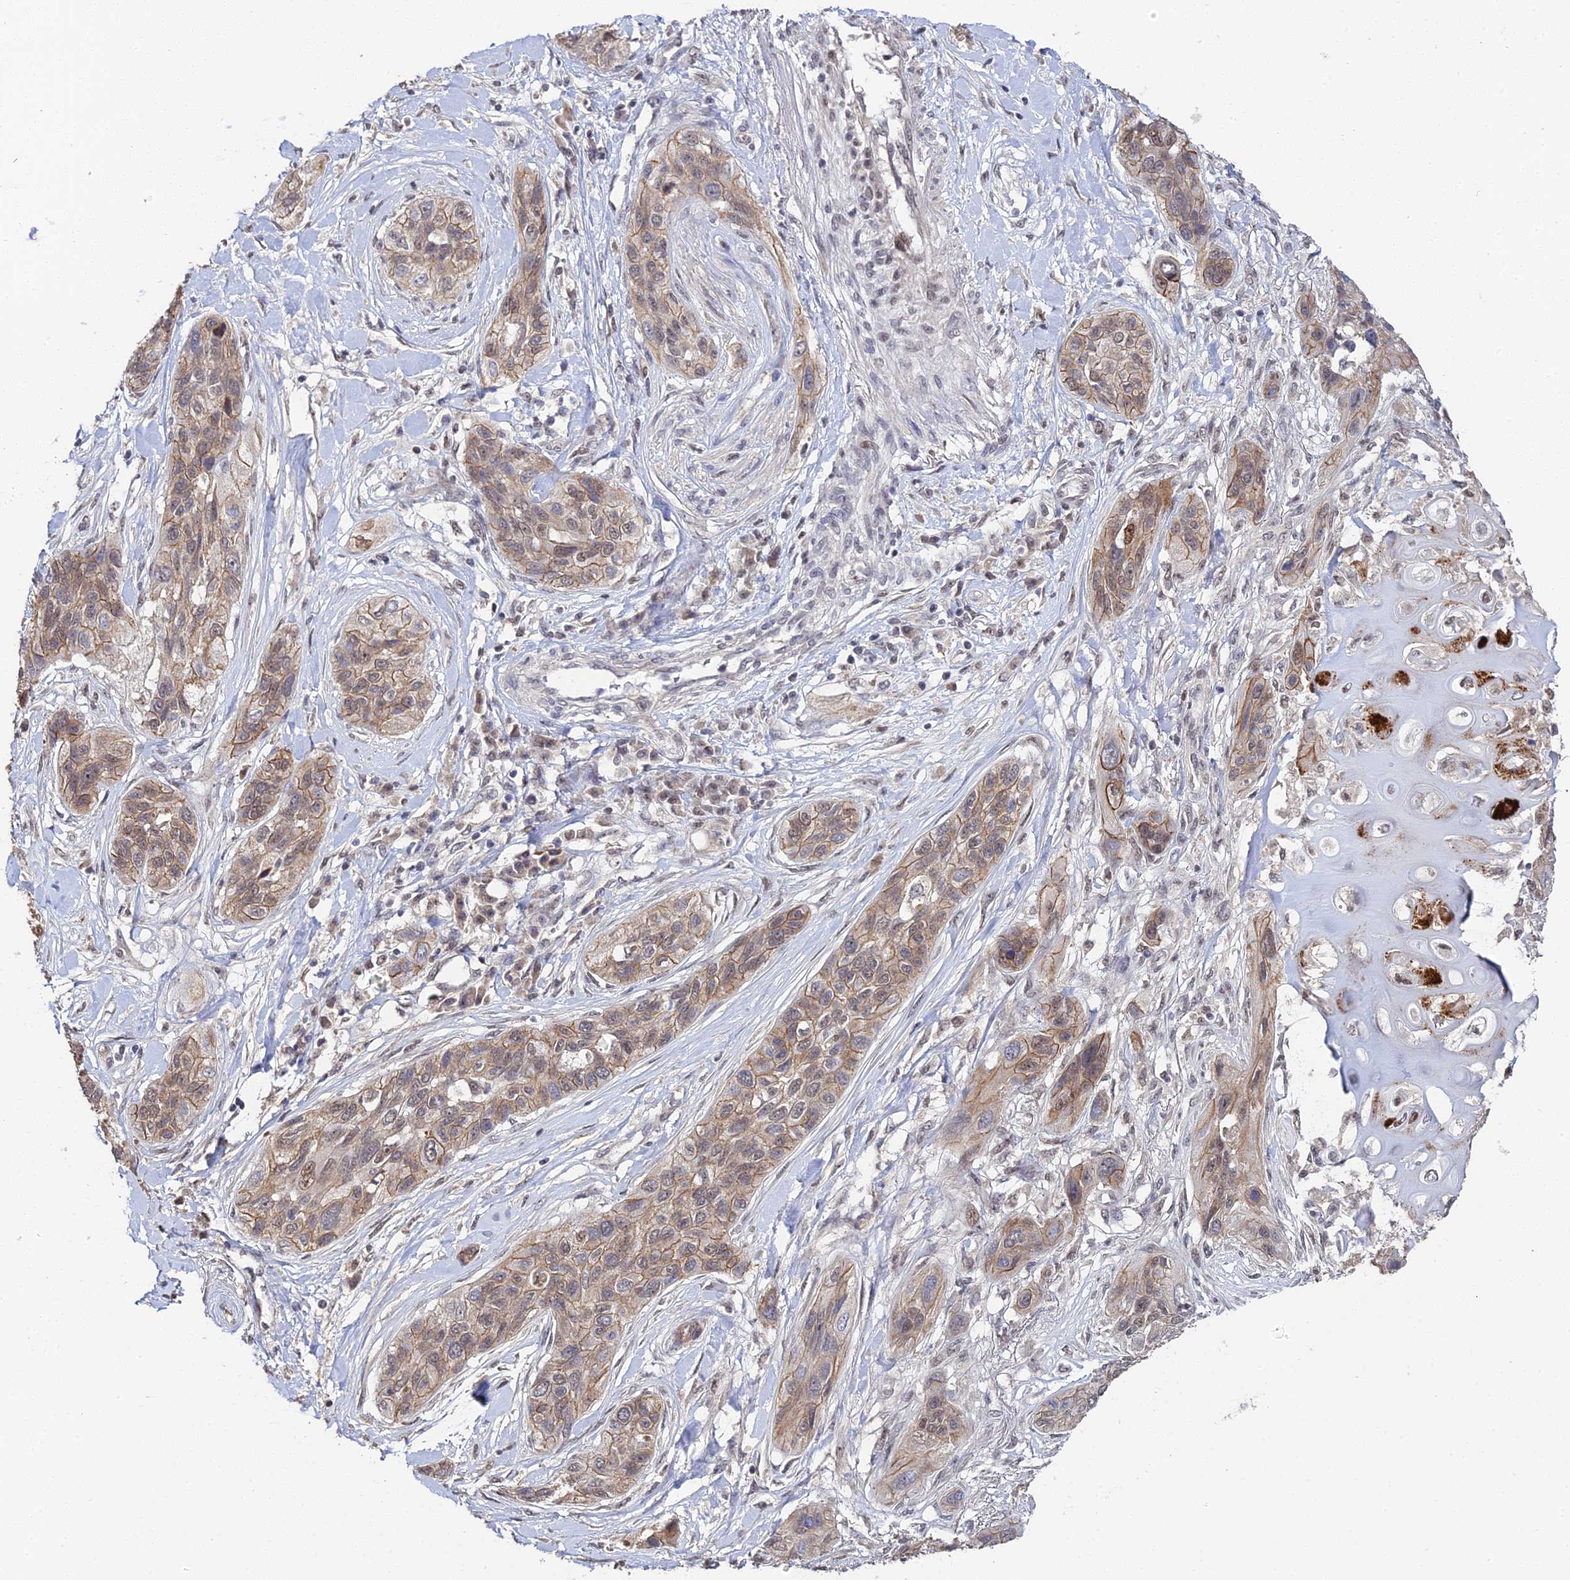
{"staining": {"intensity": "moderate", "quantity": "25%-75%", "location": "cytoplasmic/membranous,nuclear"}, "tissue": "lung cancer", "cell_type": "Tumor cells", "image_type": "cancer", "snomed": [{"axis": "morphology", "description": "Squamous cell carcinoma, NOS"}, {"axis": "topography", "description": "Lung"}], "caption": "Protein expression analysis of human squamous cell carcinoma (lung) reveals moderate cytoplasmic/membranous and nuclear expression in about 25%-75% of tumor cells.", "gene": "ERCC5", "patient": {"sex": "female", "age": 70}}